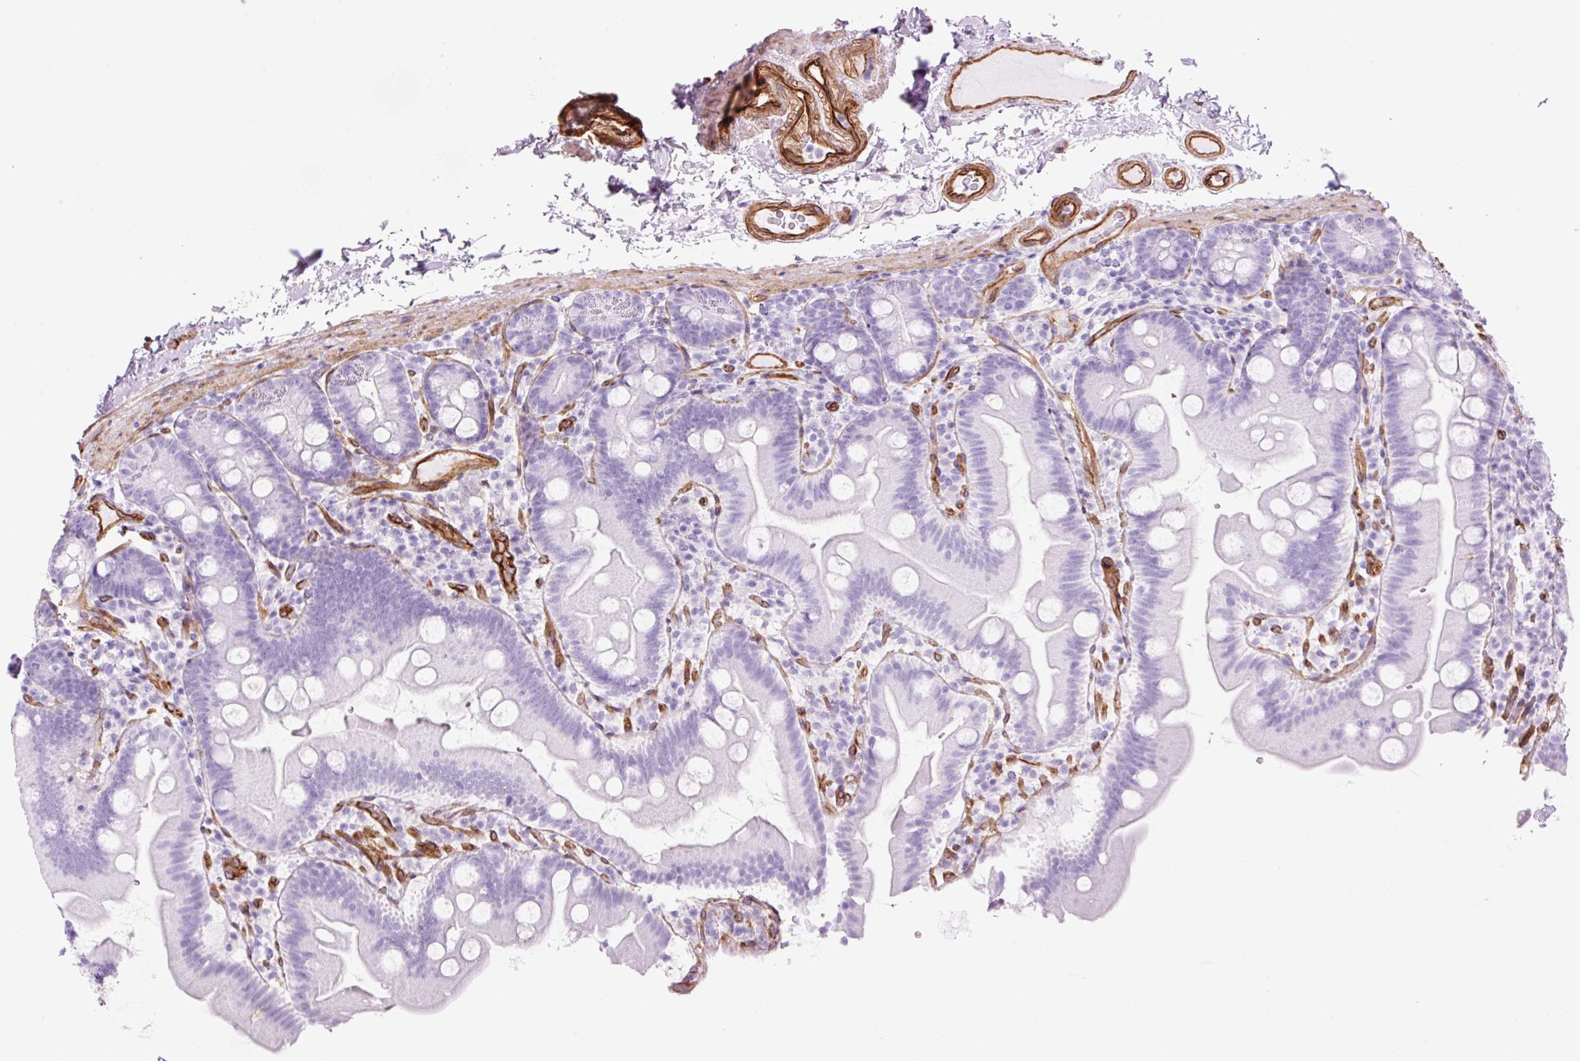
{"staining": {"intensity": "negative", "quantity": "none", "location": "none"}, "tissue": "small intestine", "cell_type": "Glandular cells", "image_type": "normal", "snomed": [{"axis": "morphology", "description": "Normal tissue, NOS"}, {"axis": "topography", "description": "Small intestine"}], "caption": "IHC image of normal small intestine: human small intestine stained with DAB (3,3'-diaminobenzidine) exhibits no significant protein expression in glandular cells.", "gene": "CAV1", "patient": {"sex": "female", "age": 68}}